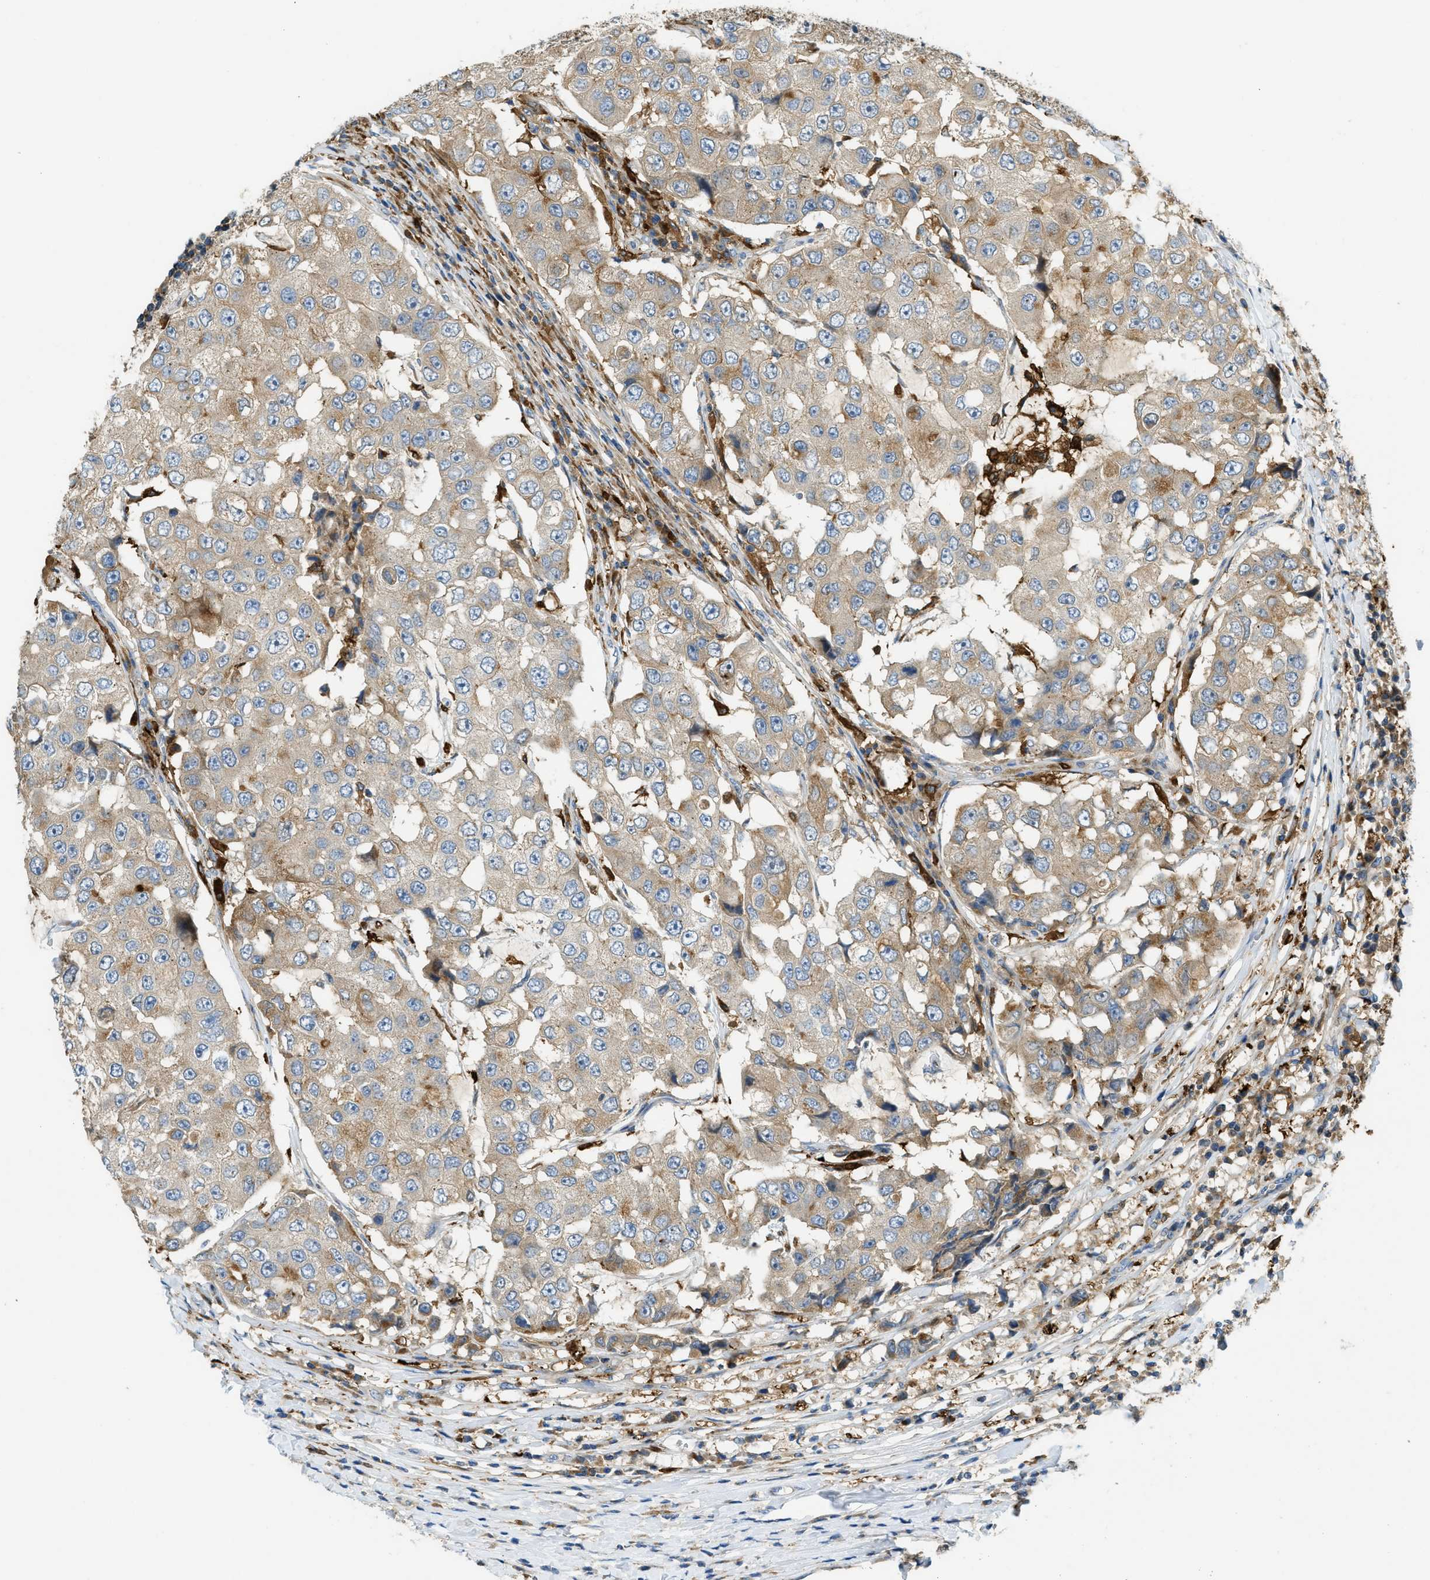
{"staining": {"intensity": "weak", "quantity": ">75%", "location": "cytoplasmic/membranous"}, "tissue": "breast cancer", "cell_type": "Tumor cells", "image_type": "cancer", "snomed": [{"axis": "morphology", "description": "Duct carcinoma"}, {"axis": "topography", "description": "Breast"}], "caption": "Protein expression analysis of human breast cancer reveals weak cytoplasmic/membranous staining in approximately >75% of tumor cells. (Brightfield microscopy of DAB IHC at high magnification).", "gene": "RFFL", "patient": {"sex": "female", "age": 27}}